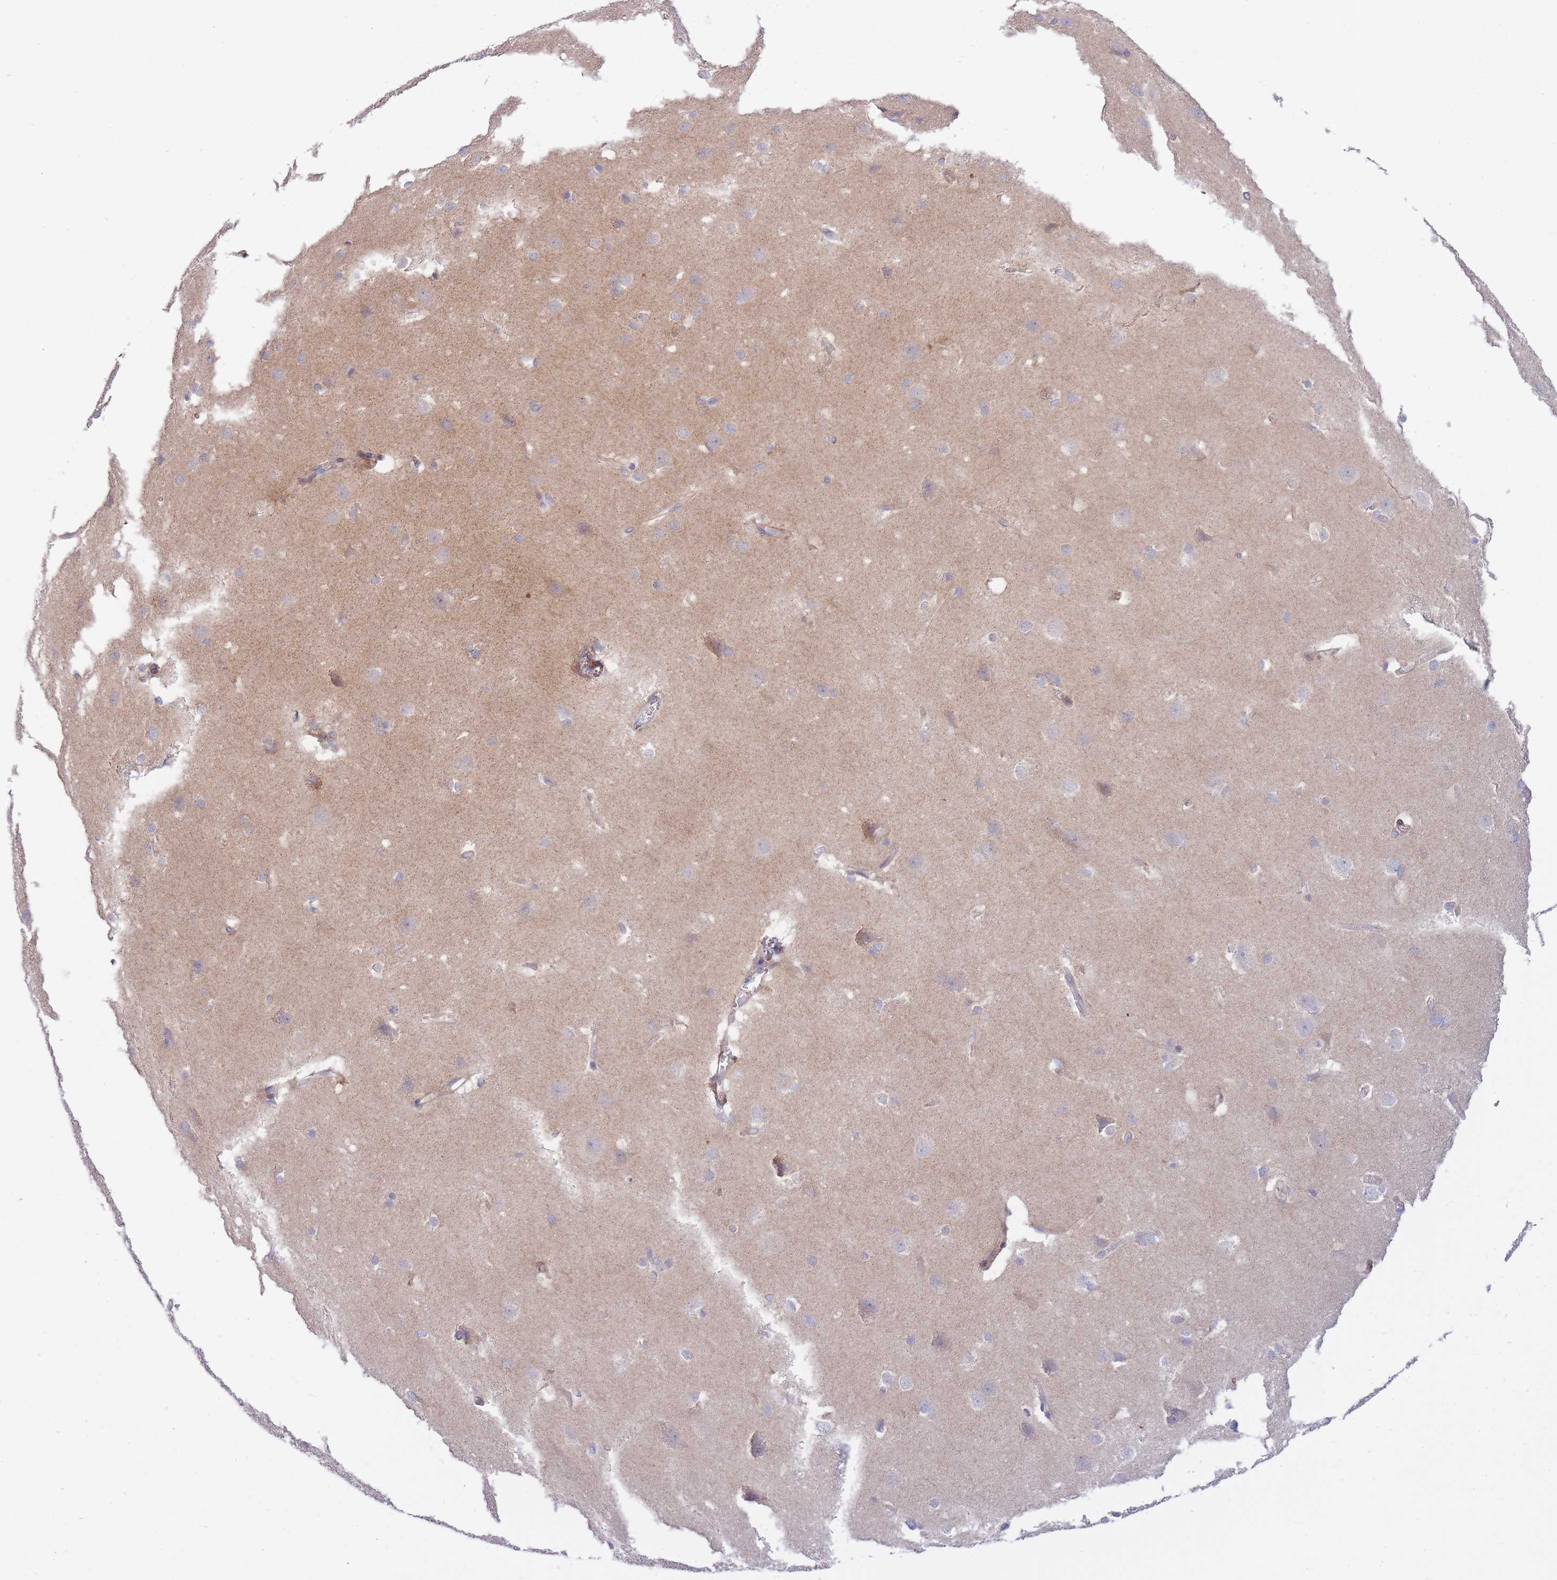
{"staining": {"intensity": "weak", "quantity": "25%-75%", "location": "cytoplasmic/membranous"}, "tissue": "cerebral cortex", "cell_type": "Endothelial cells", "image_type": "normal", "snomed": [{"axis": "morphology", "description": "Normal tissue, NOS"}, {"axis": "topography", "description": "Cerebral cortex"}], "caption": "Brown immunohistochemical staining in normal cerebral cortex shows weak cytoplasmic/membranous positivity in about 25%-75% of endothelial cells. (DAB (3,3'-diaminobenzidine) IHC, brown staining for protein, blue staining for nuclei).", "gene": "CHAC1", "patient": {"sex": "male", "age": 37}}